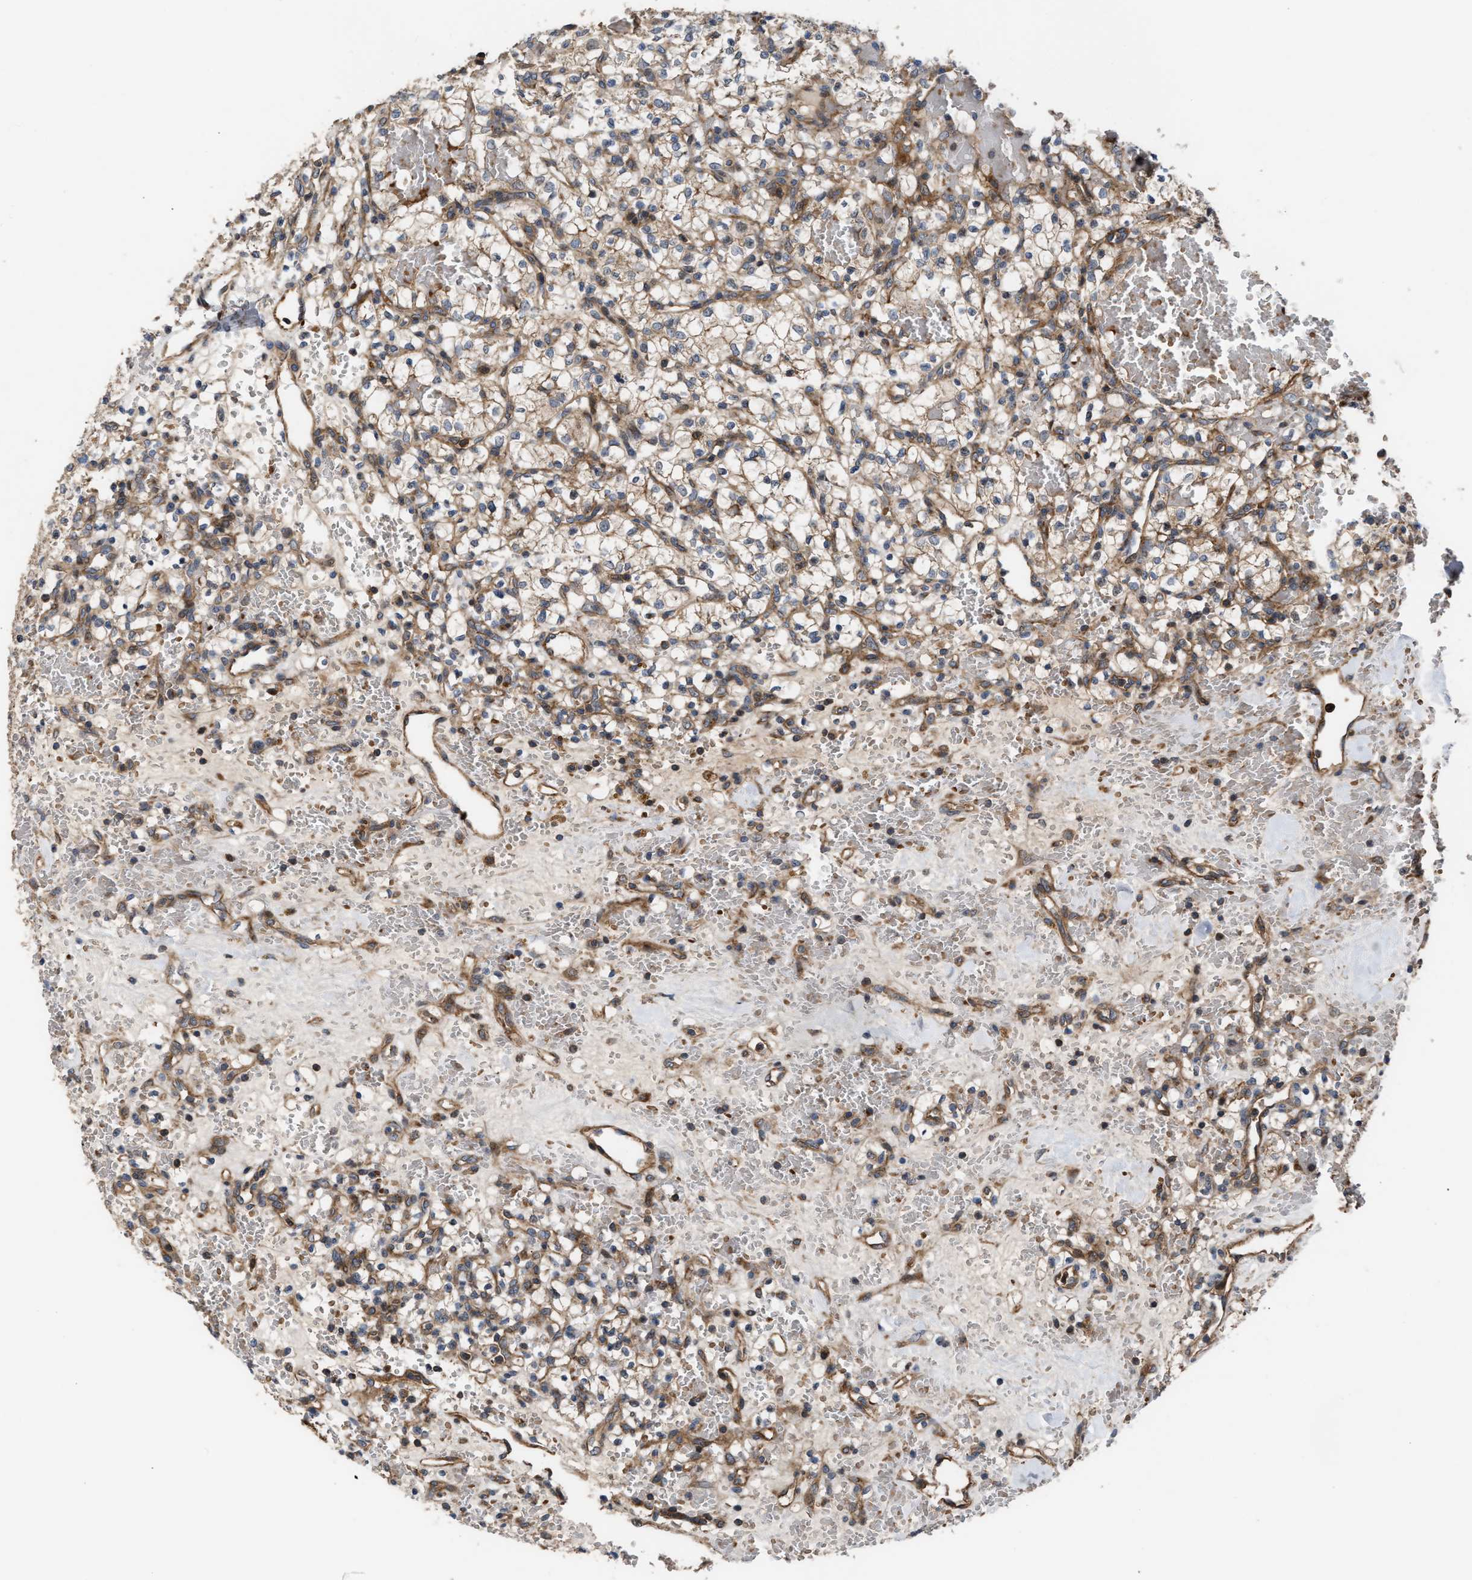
{"staining": {"intensity": "moderate", "quantity": ">75%", "location": "cytoplasmic/membranous"}, "tissue": "renal cancer", "cell_type": "Tumor cells", "image_type": "cancer", "snomed": [{"axis": "morphology", "description": "Adenocarcinoma, NOS"}, {"axis": "topography", "description": "Kidney"}], "caption": "This photomicrograph shows renal adenocarcinoma stained with IHC to label a protein in brown. The cytoplasmic/membranous of tumor cells show moderate positivity for the protein. Nuclei are counter-stained blue.", "gene": "STAU1", "patient": {"sex": "female", "age": 60}}